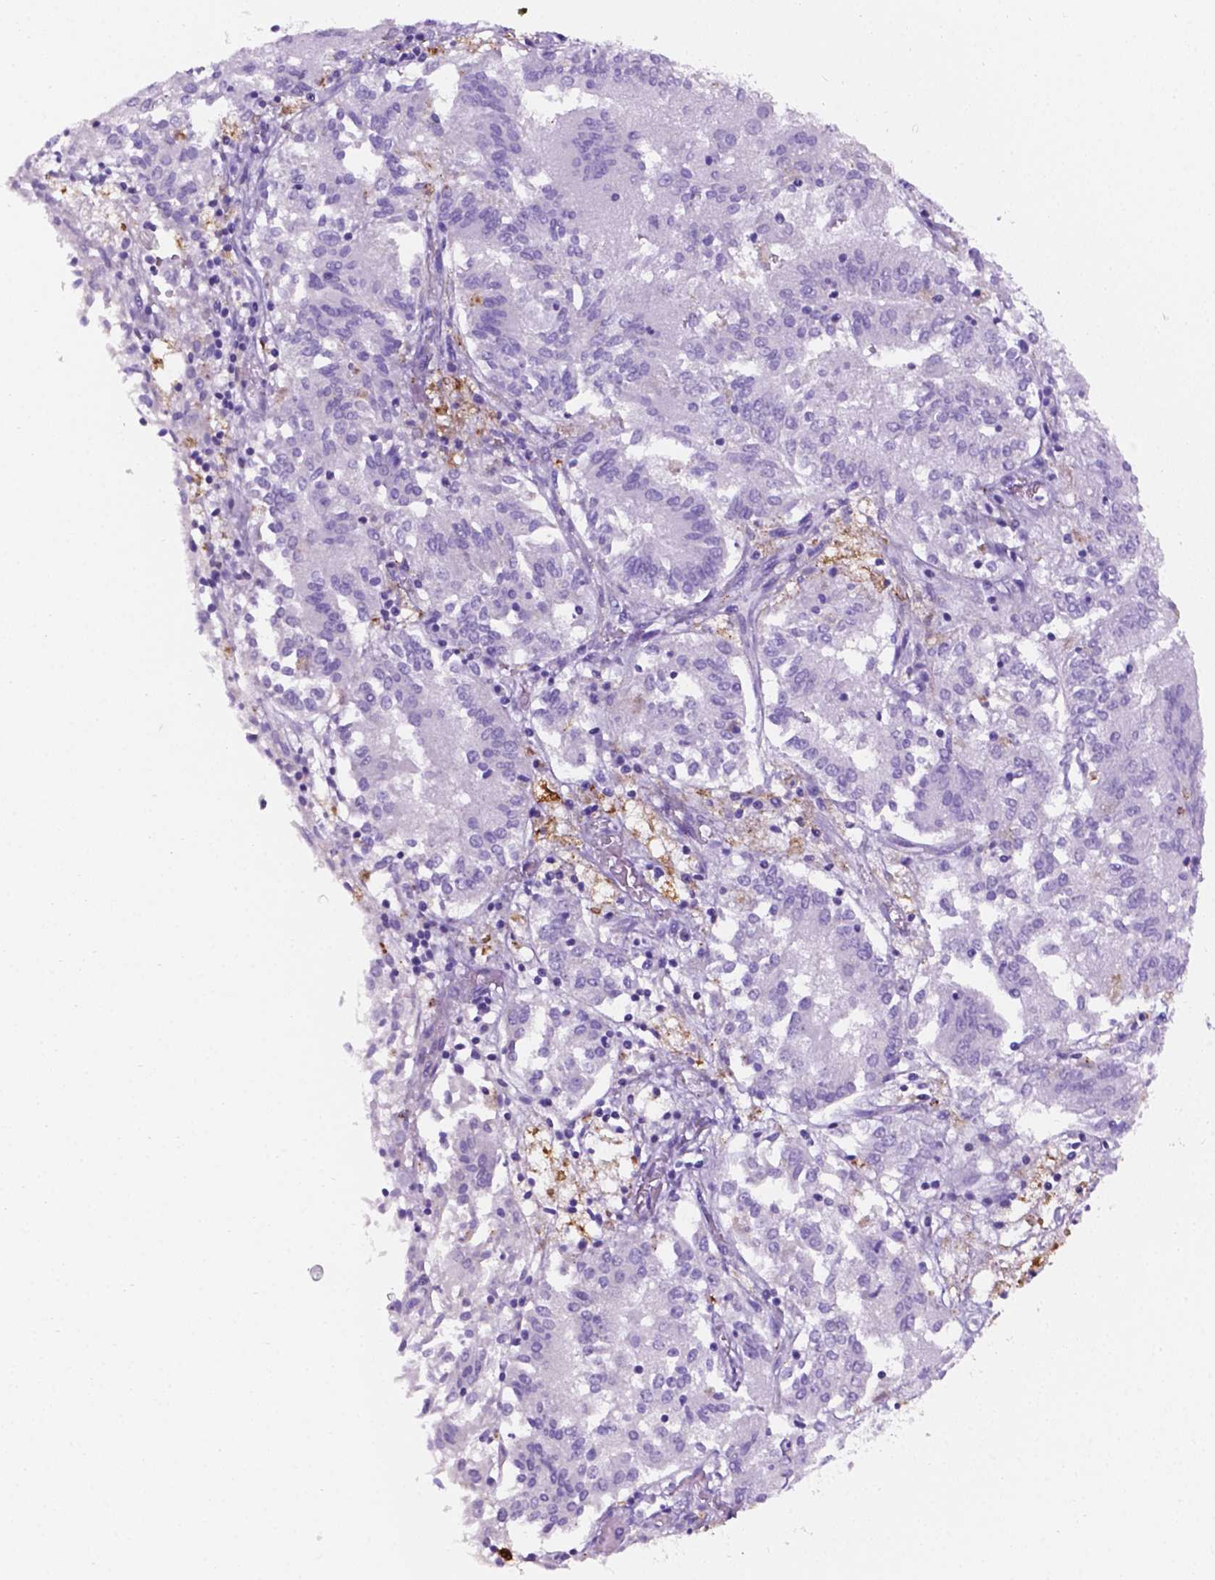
{"staining": {"intensity": "negative", "quantity": "none", "location": "none"}, "tissue": "endometrial cancer", "cell_type": "Tumor cells", "image_type": "cancer", "snomed": [{"axis": "morphology", "description": "Adenocarcinoma, NOS"}, {"axis": "topography", "description": "Endometrium"}], "caption": "An immunohistochemistry photomicrograph of adenocarcinoma (endometrial) is shown. There is no staining in tumor cells of adenocarcinoma (endometrial).", "gene": "APOE", "patient": {"sex": "female", "age": 54}}